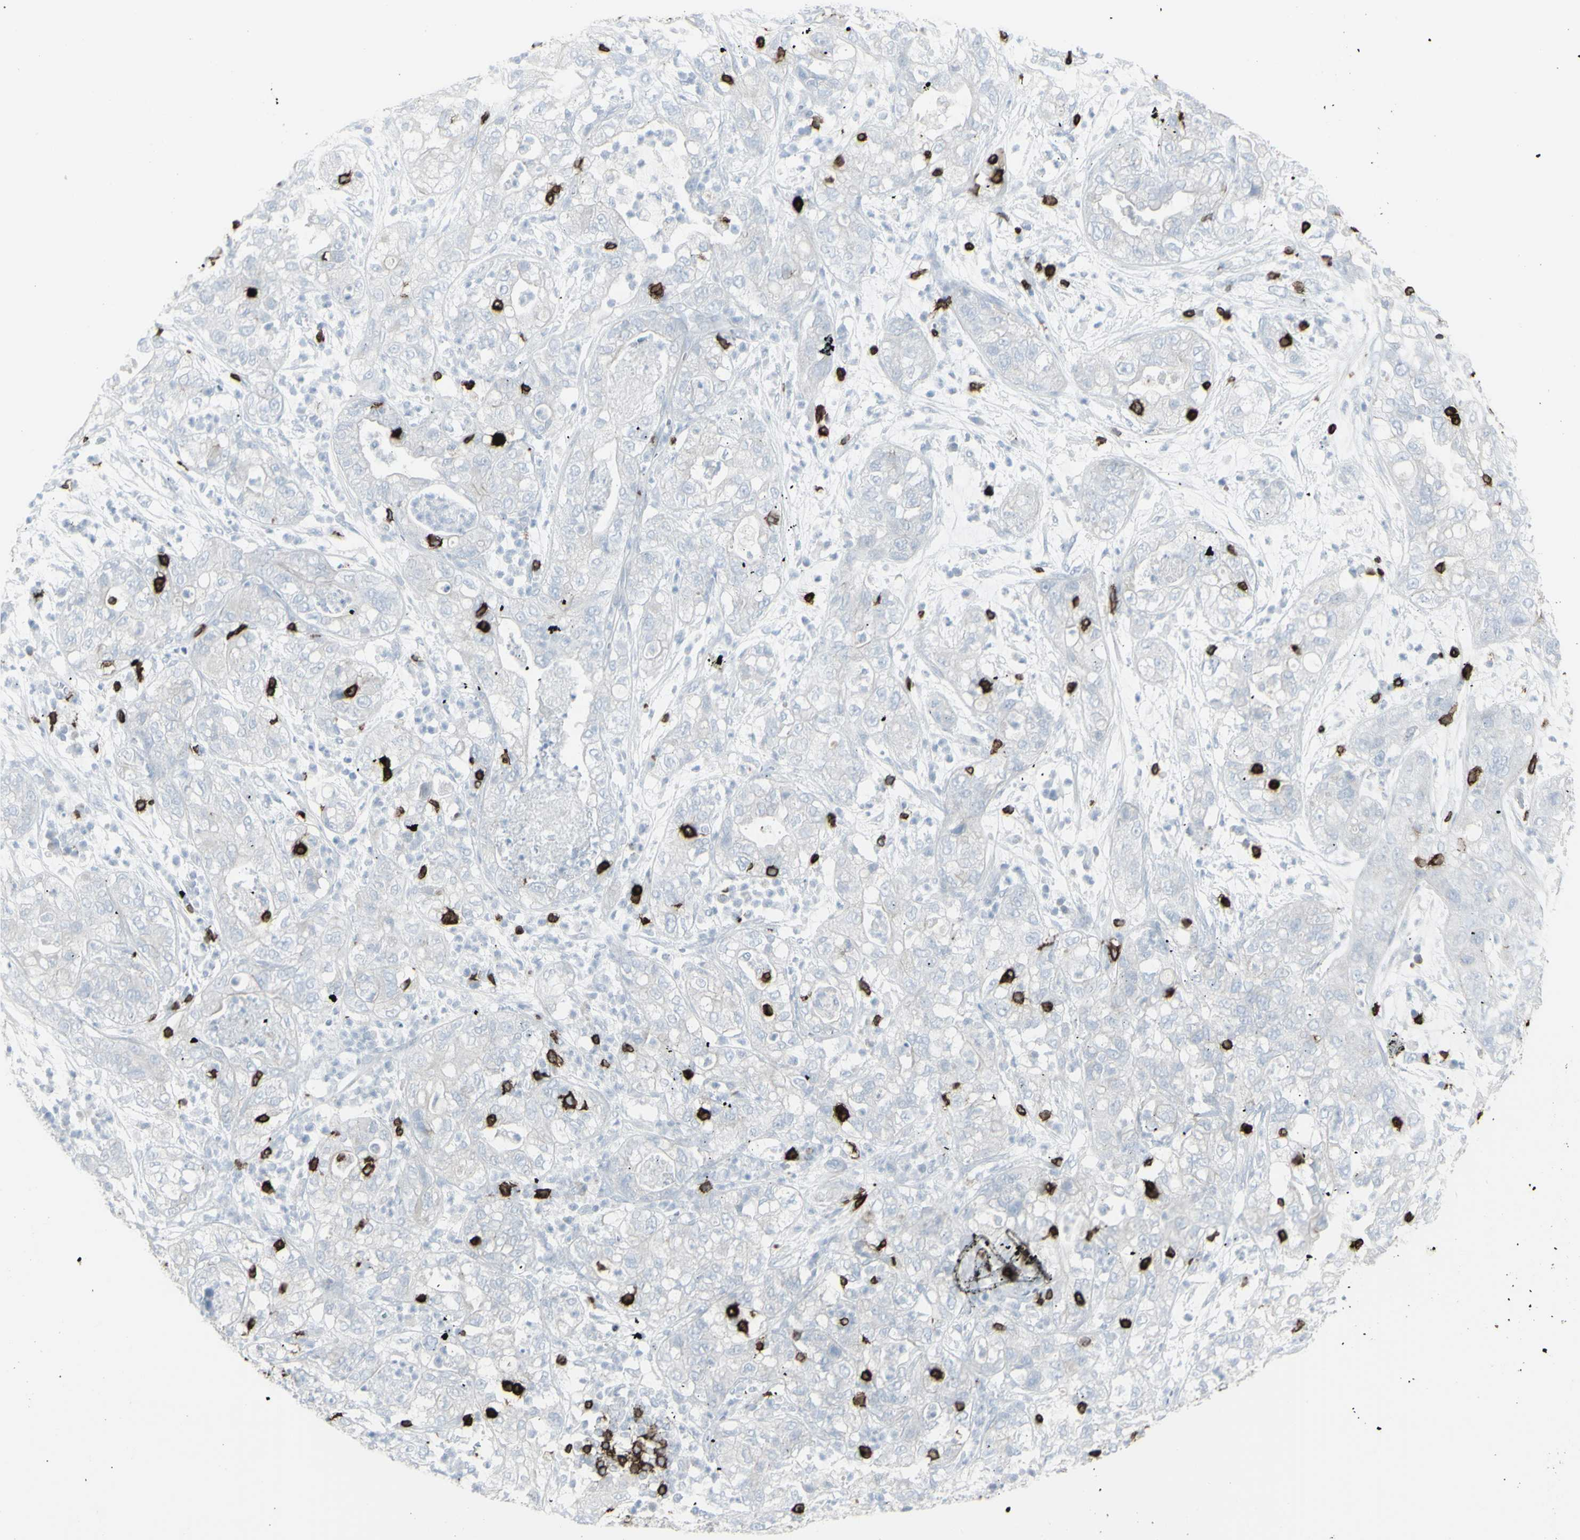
{"staining": {"intensity": "negative", "quantity": "none", "location": "none"}, "tissue": "pancreatic cancer", "cell_type": "Tumor cells", "image_type": "cancer", "snomed": [{"axis": "morphology", "description": "Adenocarcinoma, NOS"}, {"axis": "topography", "description": "Pancreas"}], "caption": "High power microscopy micrograph of an immunohistochemistry micrograph of pancreatic cancer (adenocarcinoma), revealing no significant positivity in tumor cells.", "gene": "CD247", "patient": {"sex": "female", "age": 78}}